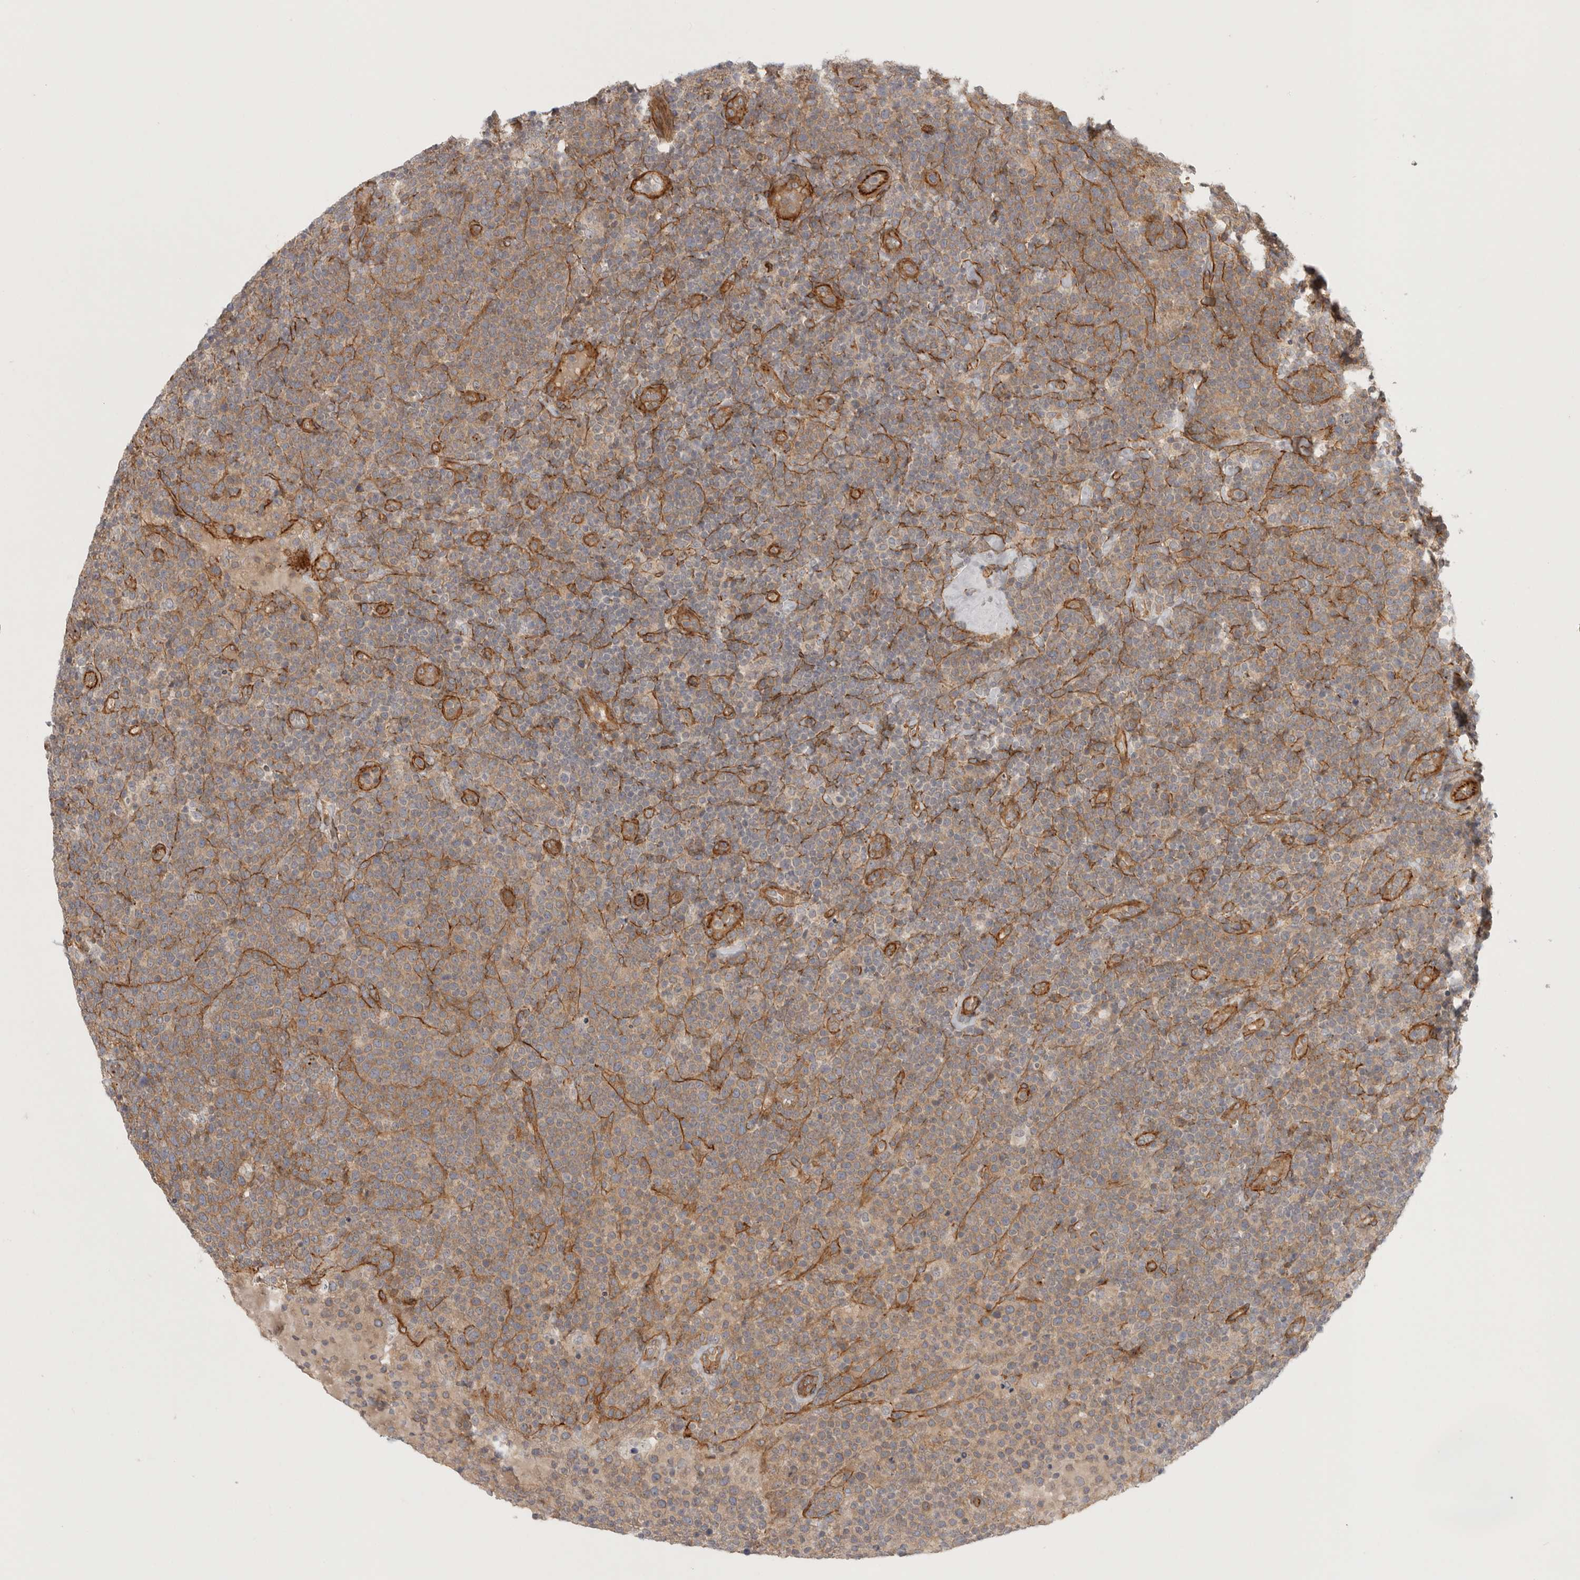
{"staining": {"intensity": "weak", "quantity": ">75%", "location": "cytoplasmic/membranous"}, "tissue": "lymphoma", "cell_type": "Tumor cells", "image_type": "cancer", "snomed": [{"axis": "morphology", "description": "Malignant lymphoma, non-Hodgkin's type, High grade"}, {"axis": "topography", "description": "Lymph node"}], "caption": "This micrograph demonstrates immunohistochemistry (IHC) staining of malignant lymphoma, non-Hodgkin's type (high-grade), with low weak cytoplasmic/membranous positivity in approximately >75% of tumor cells.", "gene": "LONRF1", "patient": {"sex": "male", "age": 61}}